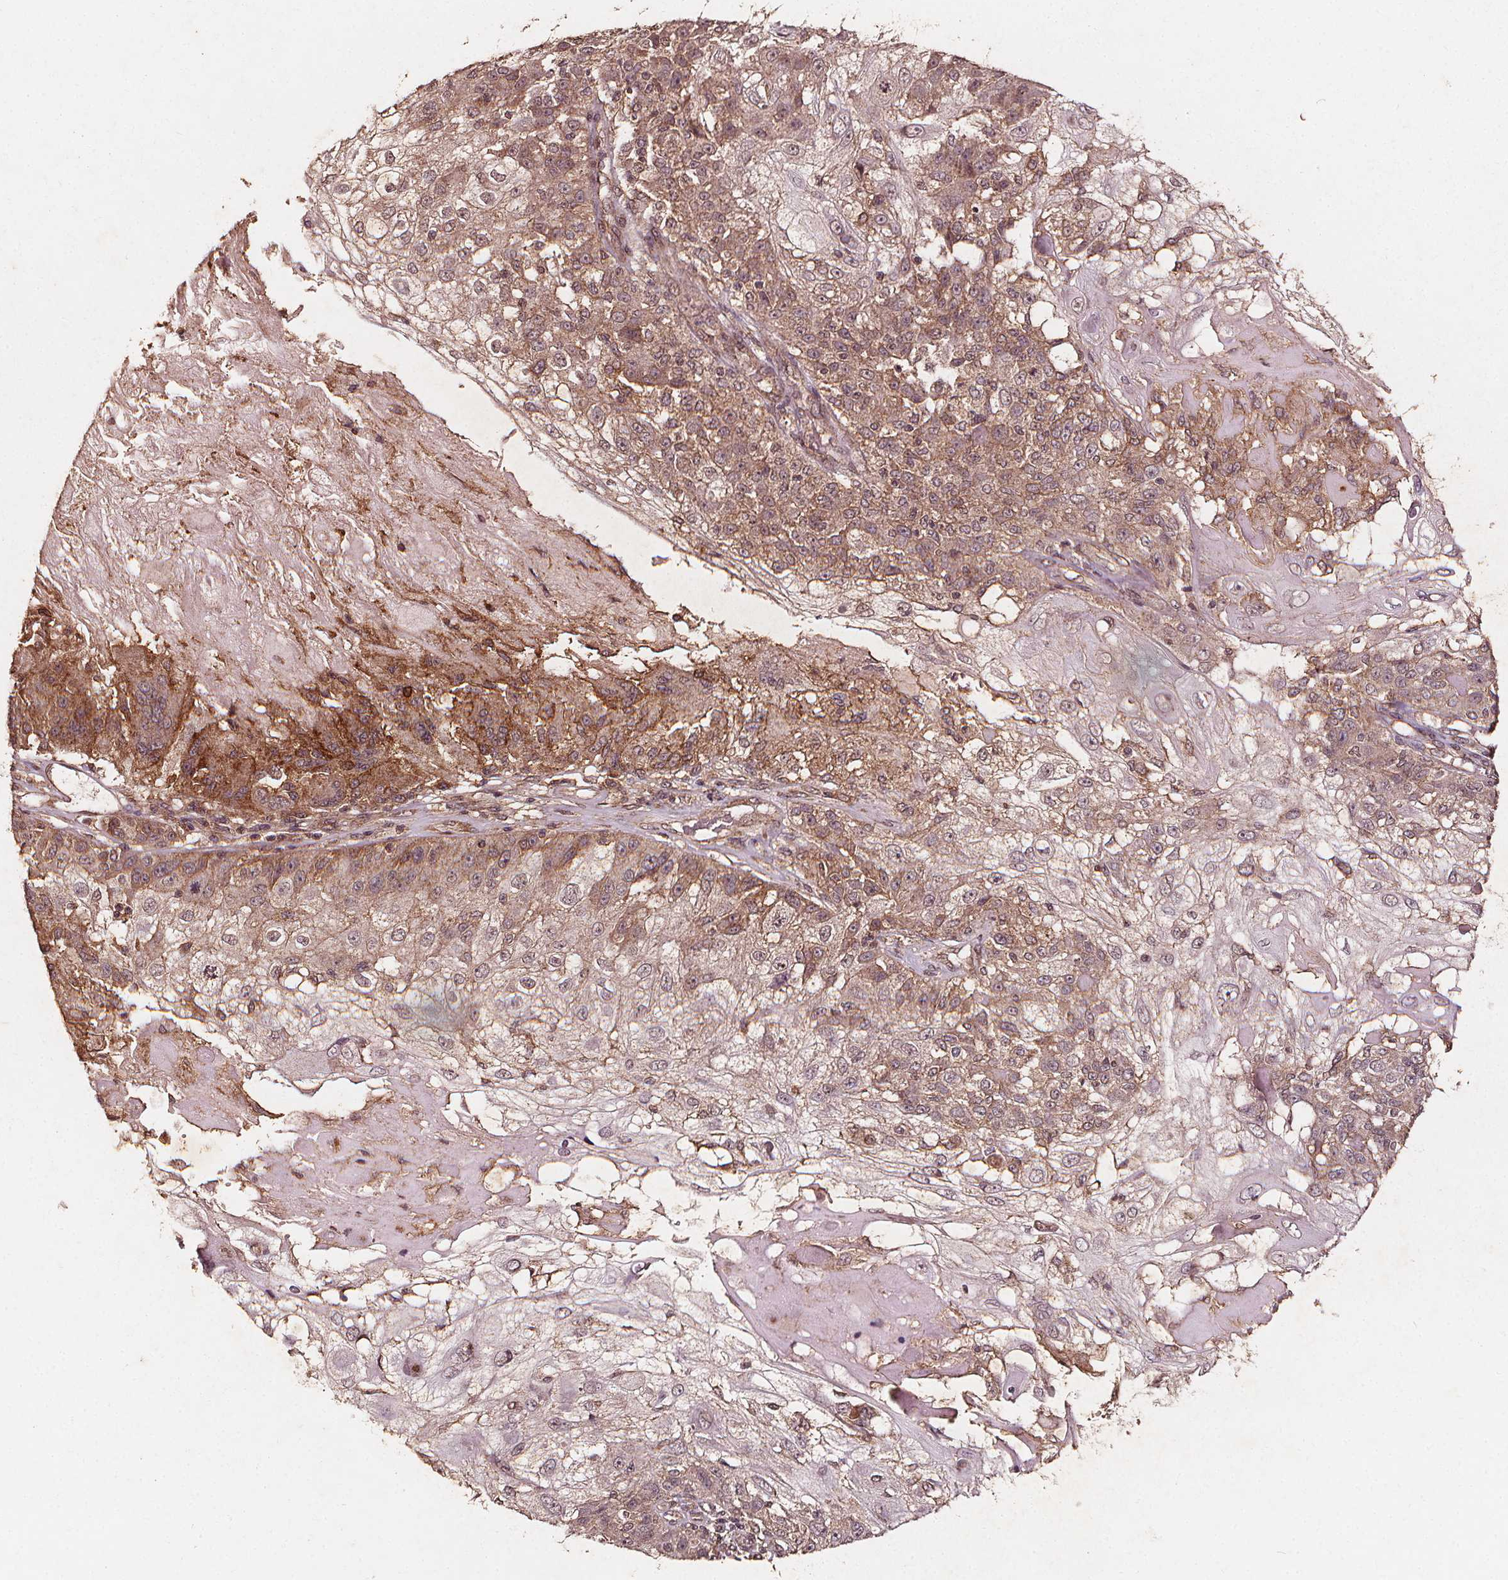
{"staining": {"intensity": "moderate", "quantity": "25%-75%", "location": "cytoplasmic/membranous"}, "tissue": "skin cancer", "cell_type": "Tumor cells", "image_type": "cancer", "snomed": [{"axis": "morphology", "description": "Normal tissue, NOS"}, {"axis": "morphology", "description": "Squamous cell carcinoma, NOS"}, {"axis": "topography", "description": "Skin"}], "caption": "The histopathology image shows a brown stain indicating the presence of a protein in the cytoplasmic/membranous of tumor cells in skin cancer (squamous cell carcinoma).", "gene": "ABCA1", "patient": {"sex": "female", "age": 83}}